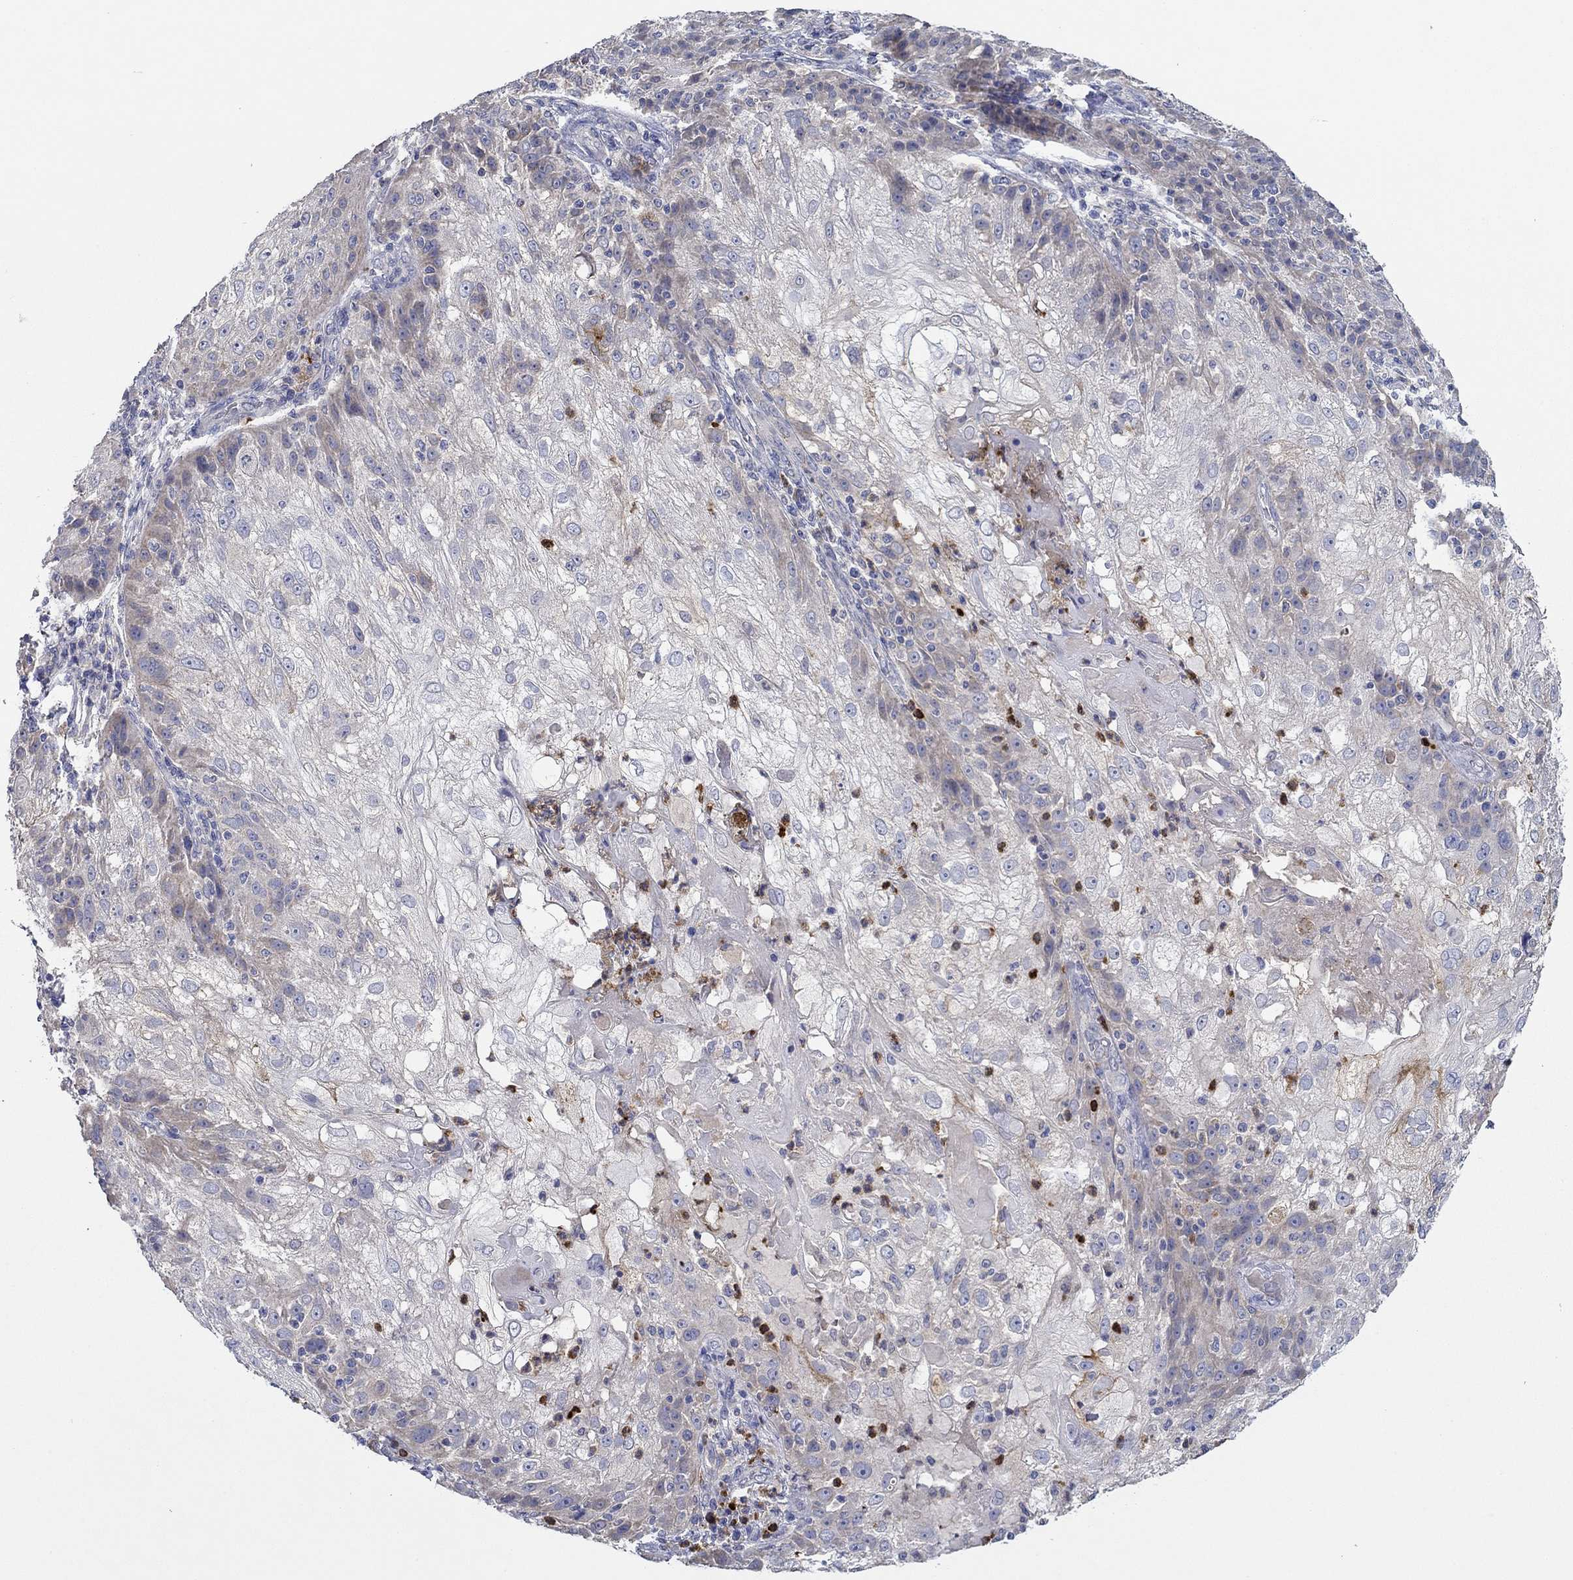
{"staining": {"intensity": "weak", "quantity": "<25%", "location": "cytoplasmic/membranous"}, "tissue": "skin cancer", "cell_type": "Tumor cells", "image_type": "cancer", "snomed": [{"axis": "morphology", "description": "Normal tissue, NOS"}, {"axis": "morphology", "description": "Squamous cell carcinoma, NOS"}, {"axis": "topography", "description": "Skin"}], "caption": "This is an immunohistochemistry (IHC) image of squamous cell carcinoma (skin). There is no positivity in tumor cells.", "gene": "CHIT1", "patient": {"sex": "female", "age": 83}}